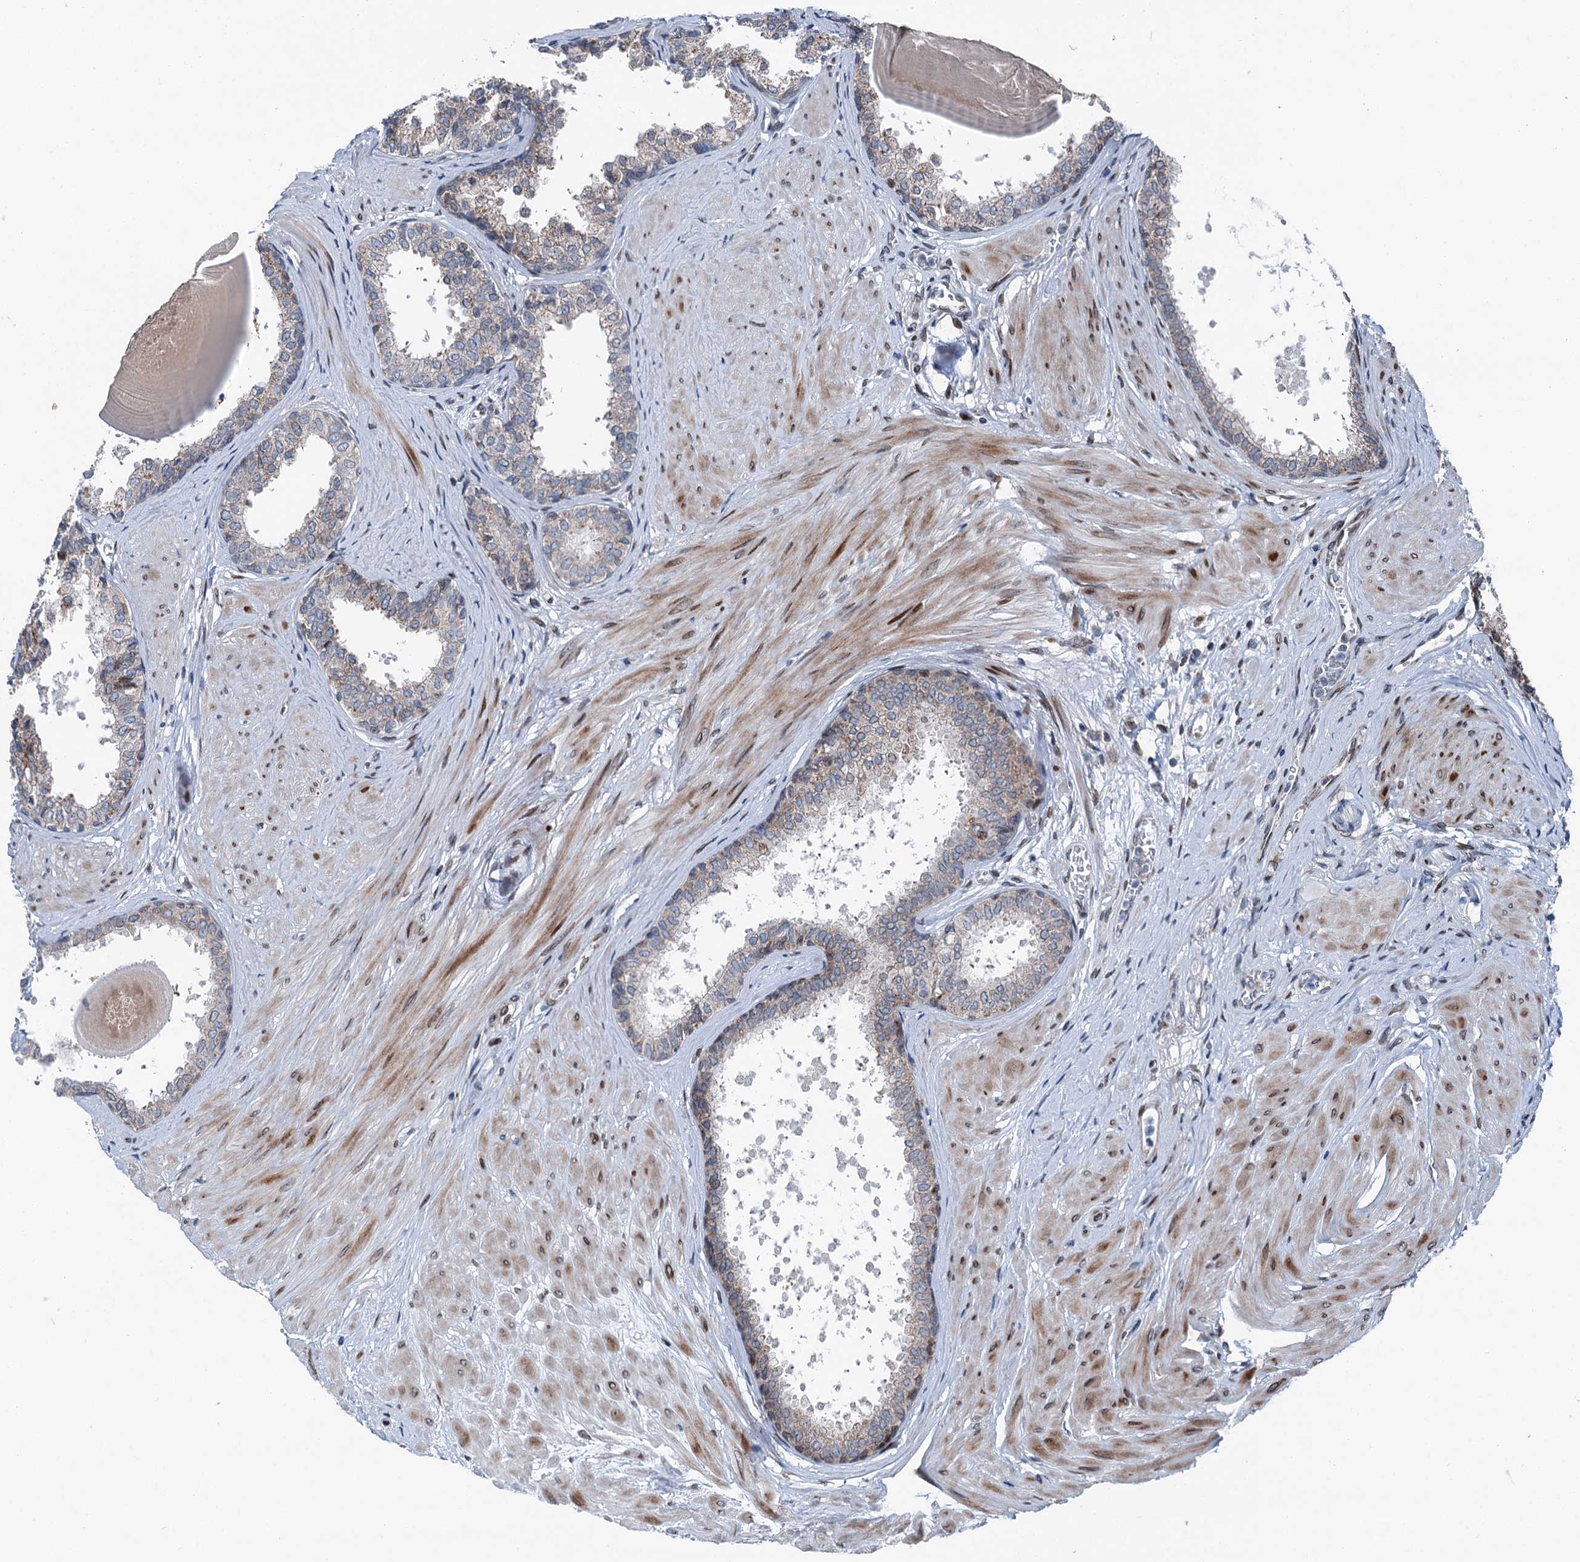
{"staining": {"intensity": "weak", "quantity": "<25%", "location": "cytoplasmic/membranous"}, "tissue": "prostate", "cell_type": "Glandular cells", "image_type": "normal", "snomed": [{"axis": "morphology", "description": "Normal tissue, NOS"}, {"axis": "topography", "description": "Prostate"}], "caption": "DAB (3,3'-diaminobenzidine) immunohistochemical staining of unremarkable prostate reveals no significant expression in glandular cells.", "gene": "MRPL14", "patient": {"sex": "male", "age": 48}}